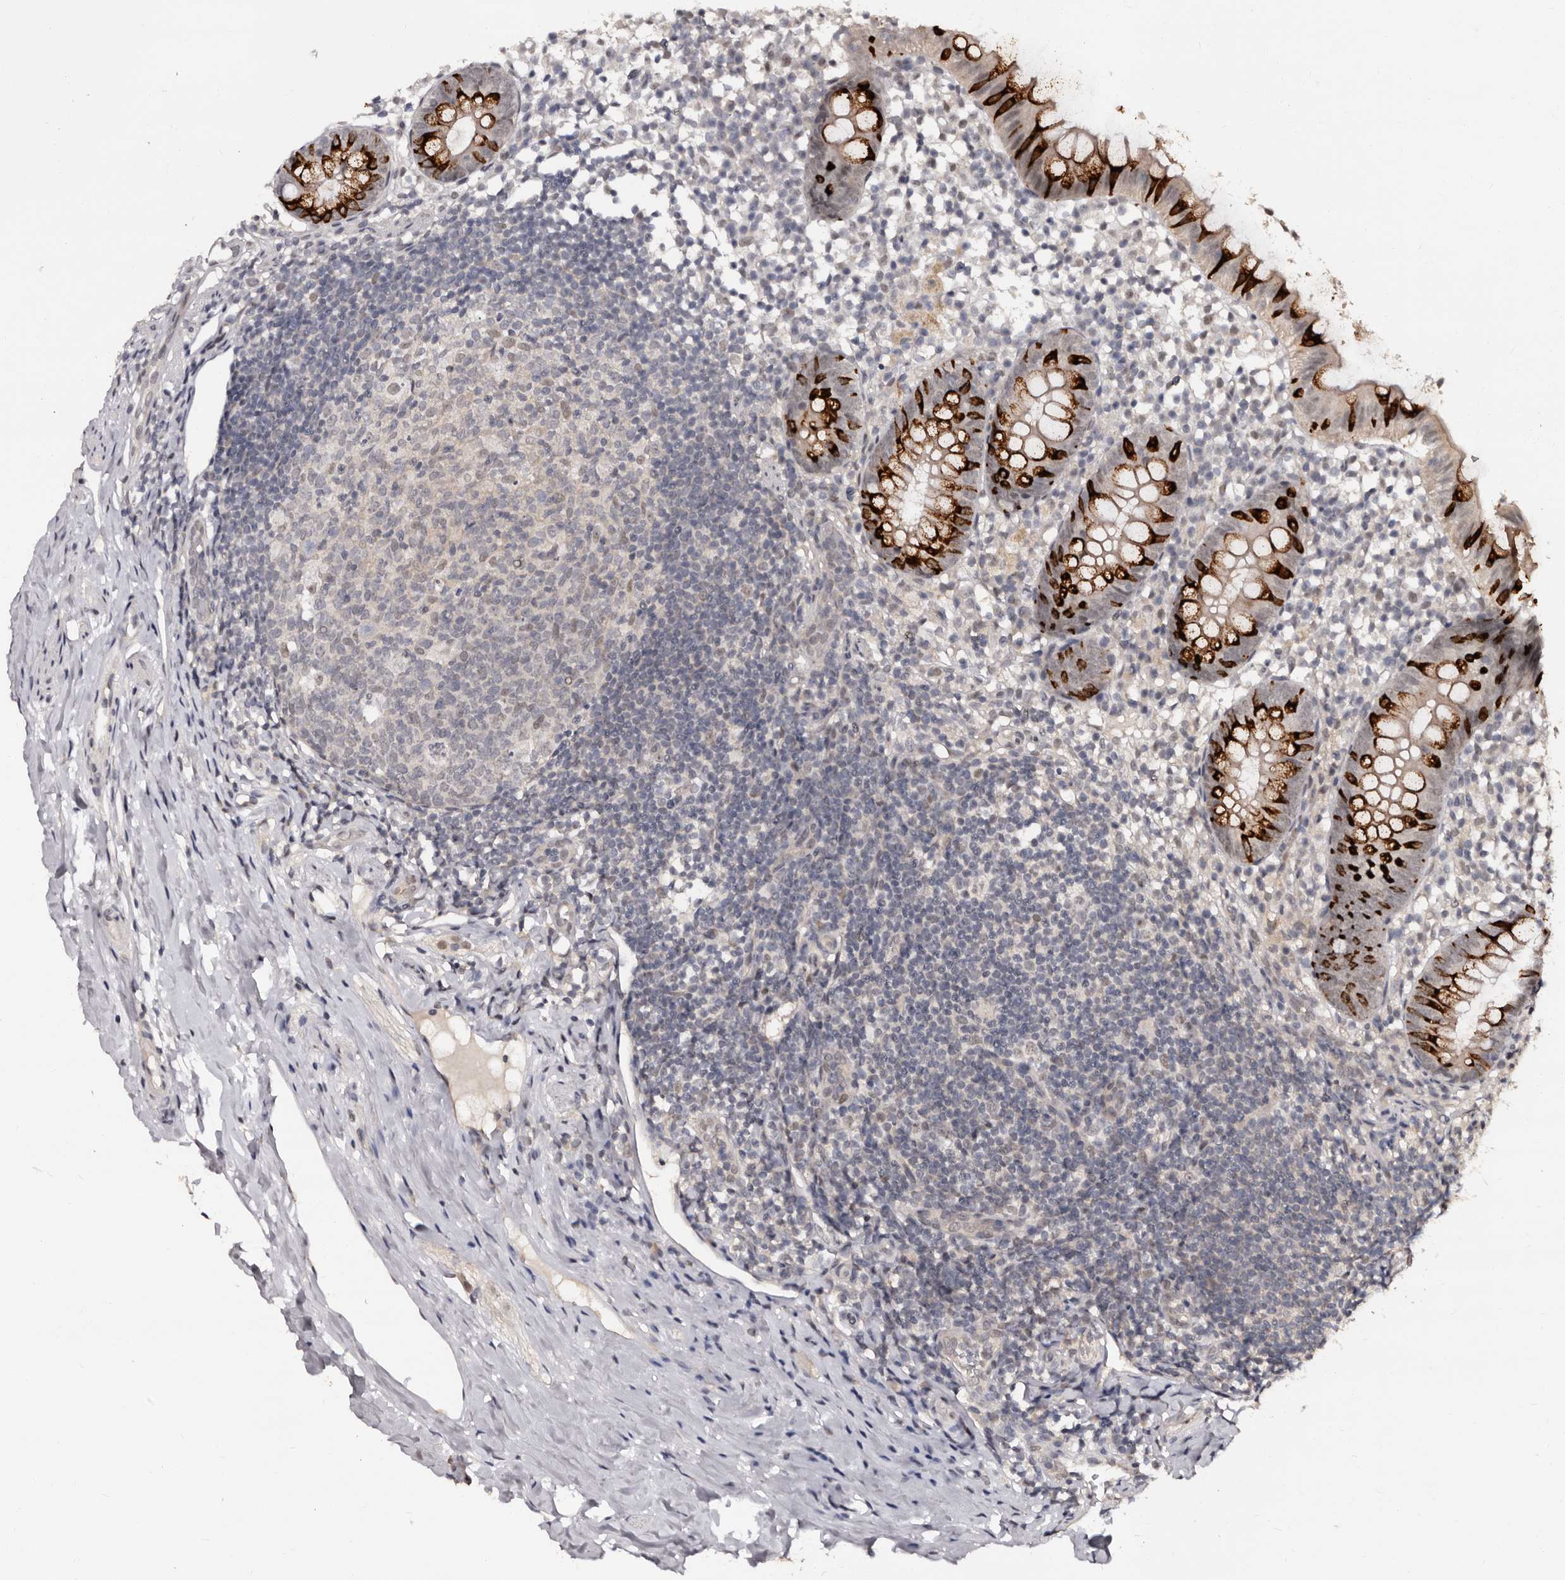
{"staining": {"intensity": "strong", "quantity": "25%-75%", "location": "cytoplasmic/membranous"}, "tissue": "appendix", "cell_type": "Glandular cells", "image_type": "normal", "snomed": [{"axis": "morphology", "description": "Normal tissue, NOS"}, {"axis": "topography", "description": "Appendix"}], "caption": "About 25%-75% of glandular cells in unremarkable human appendix demonstrate strong cytoplasmic/membranous protein staining as visualized by brown immunohistochemical staining.", "gene": "TBC1D22B", "patient": {"sex": "female", "age": 20}}